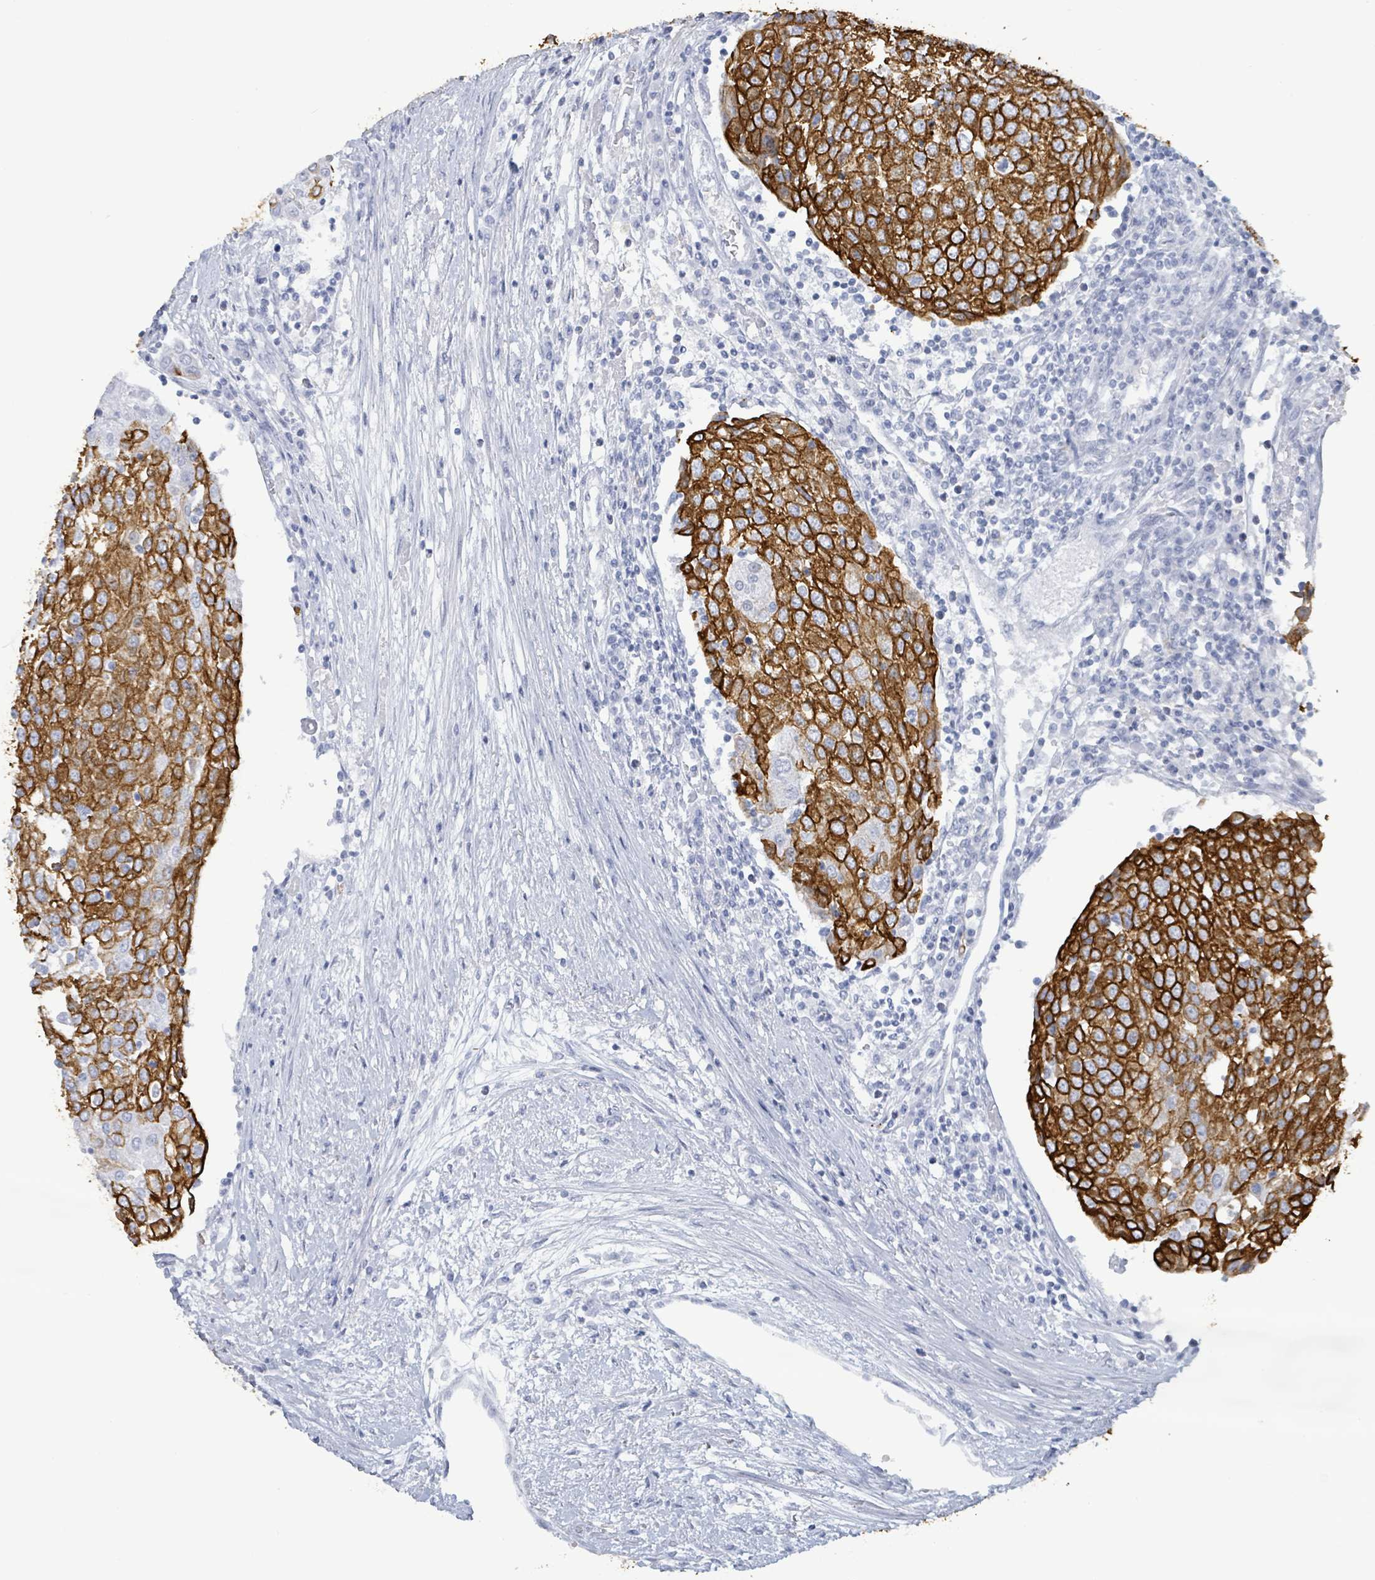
{"staining": {"intensity": "strong", "quantity": ">75%", "location": "cytoplasmic/membranous"}, "tissue": "urothelial cancer", "cell_type": "Tumor cells", "image_type": "cancer", "snomed": [{"axis": "morphology", "description": "Urothelial carcinoma, High grade"}, {"axis": "topography", "description": "Urinary bladder"}], "caption": "Brown immunohistochemical staining in urothelial cancer exhibits strong cytoplasmic/membranous positivity in approximately >75% of tumor cells.", "gene": "KRT8", "patient": {"sex": "female", "age": 85}}